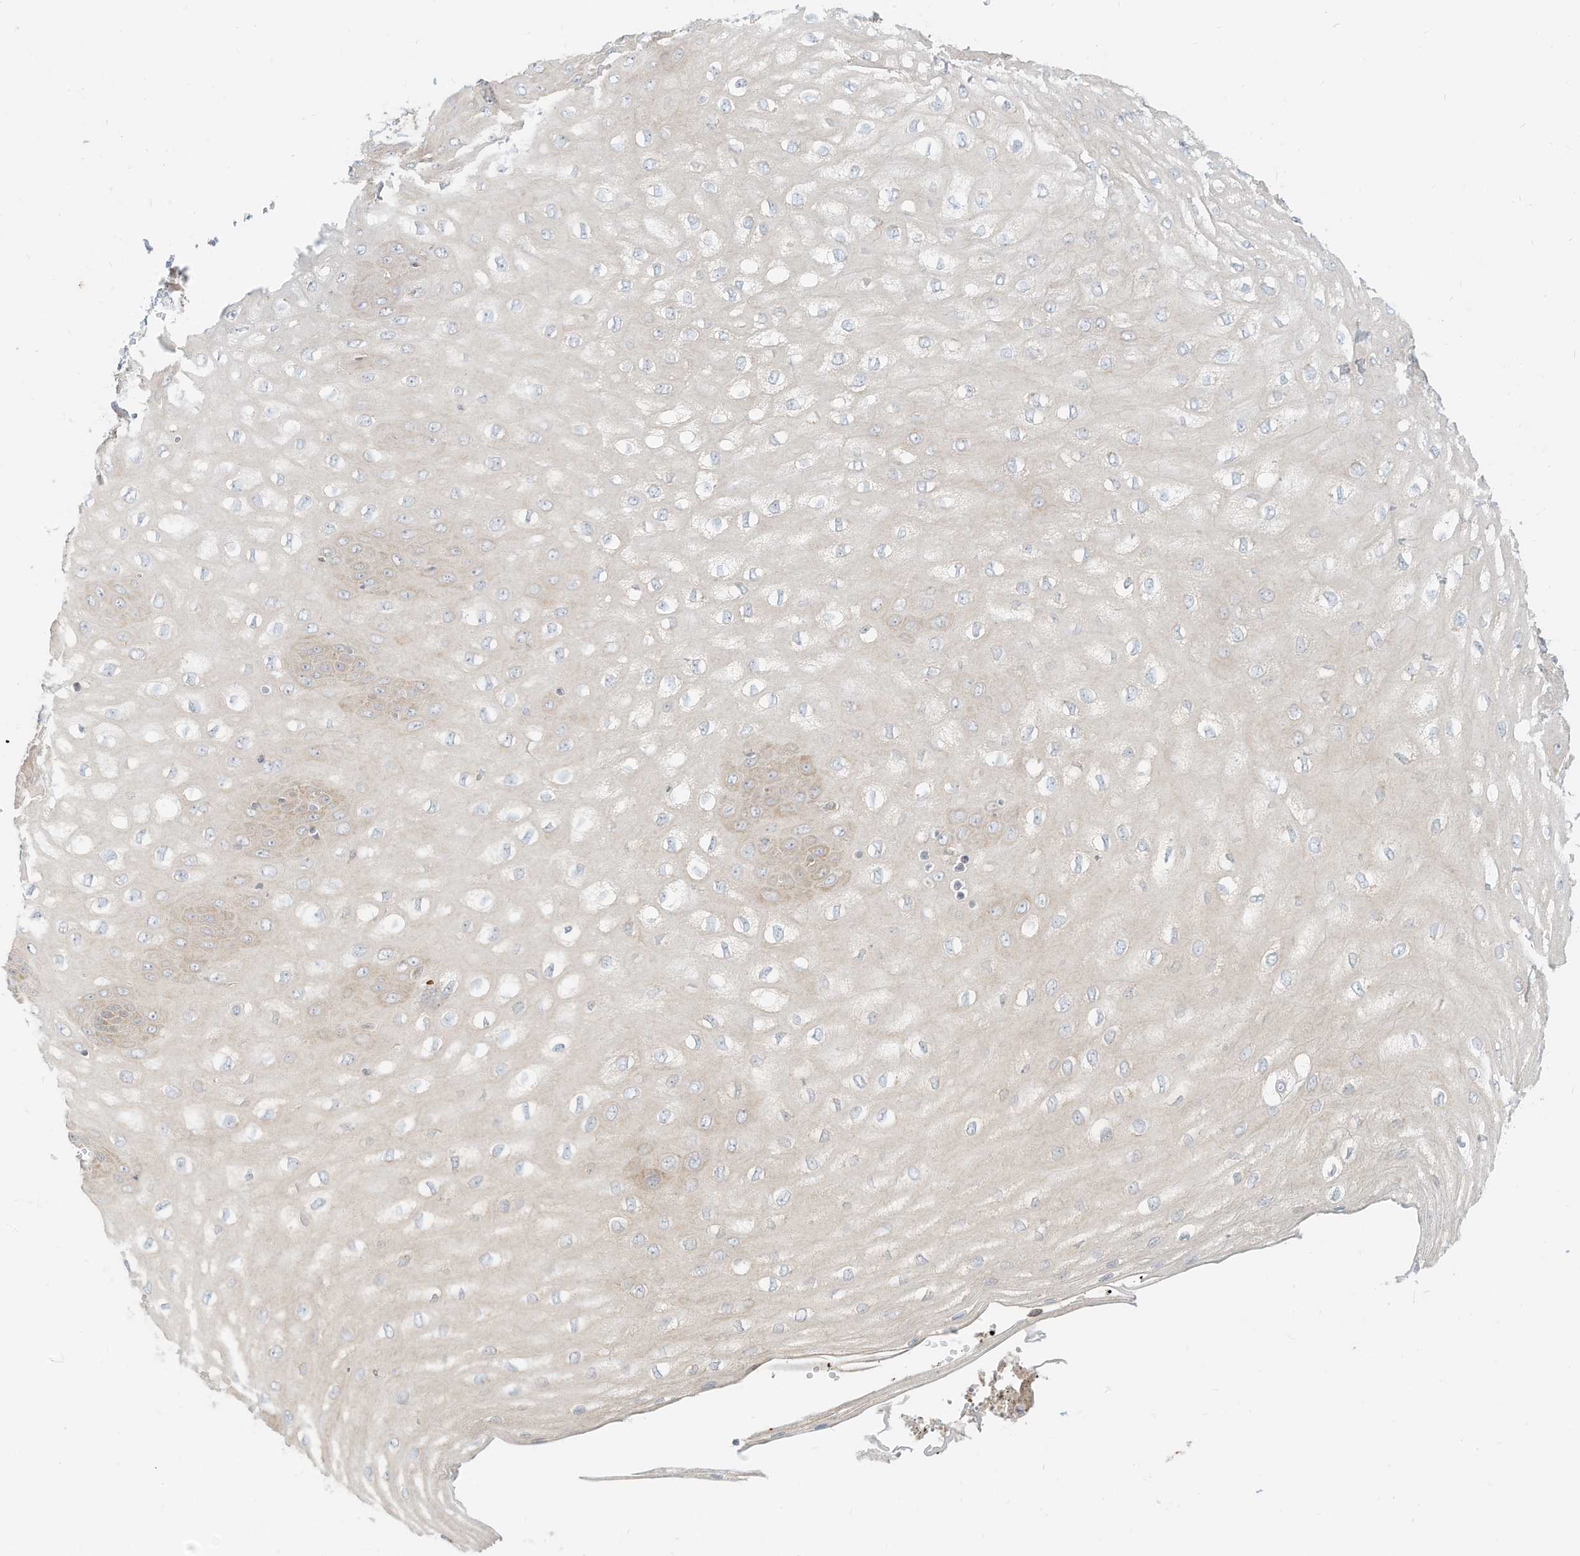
{"staining": {"intensity": "weak", "quantity": "25%-75%", "location": "cytoplasmic/membranous"}, "tissue": "esophagus", "cell_type": "Squamous epithelial cells", "image_type": "normal", "snomed": [{"axis": "morphology", "description": "Normal tissue, NOS"}, {"axis": "topography", "description": "Esophagus"}], "caption": "Immunohistochemistry (IHC) histopathology image of benign esophagus: human esophagus stained using IHC reveals low levels of weak protein expression localized specifically in the cytoplasmic/membranous of squamous epithelial cells, appearing as a cytoplasmic/membranous brown color.", "gene": "STT3A", "patient": {"sex": "male", "age": 60}}